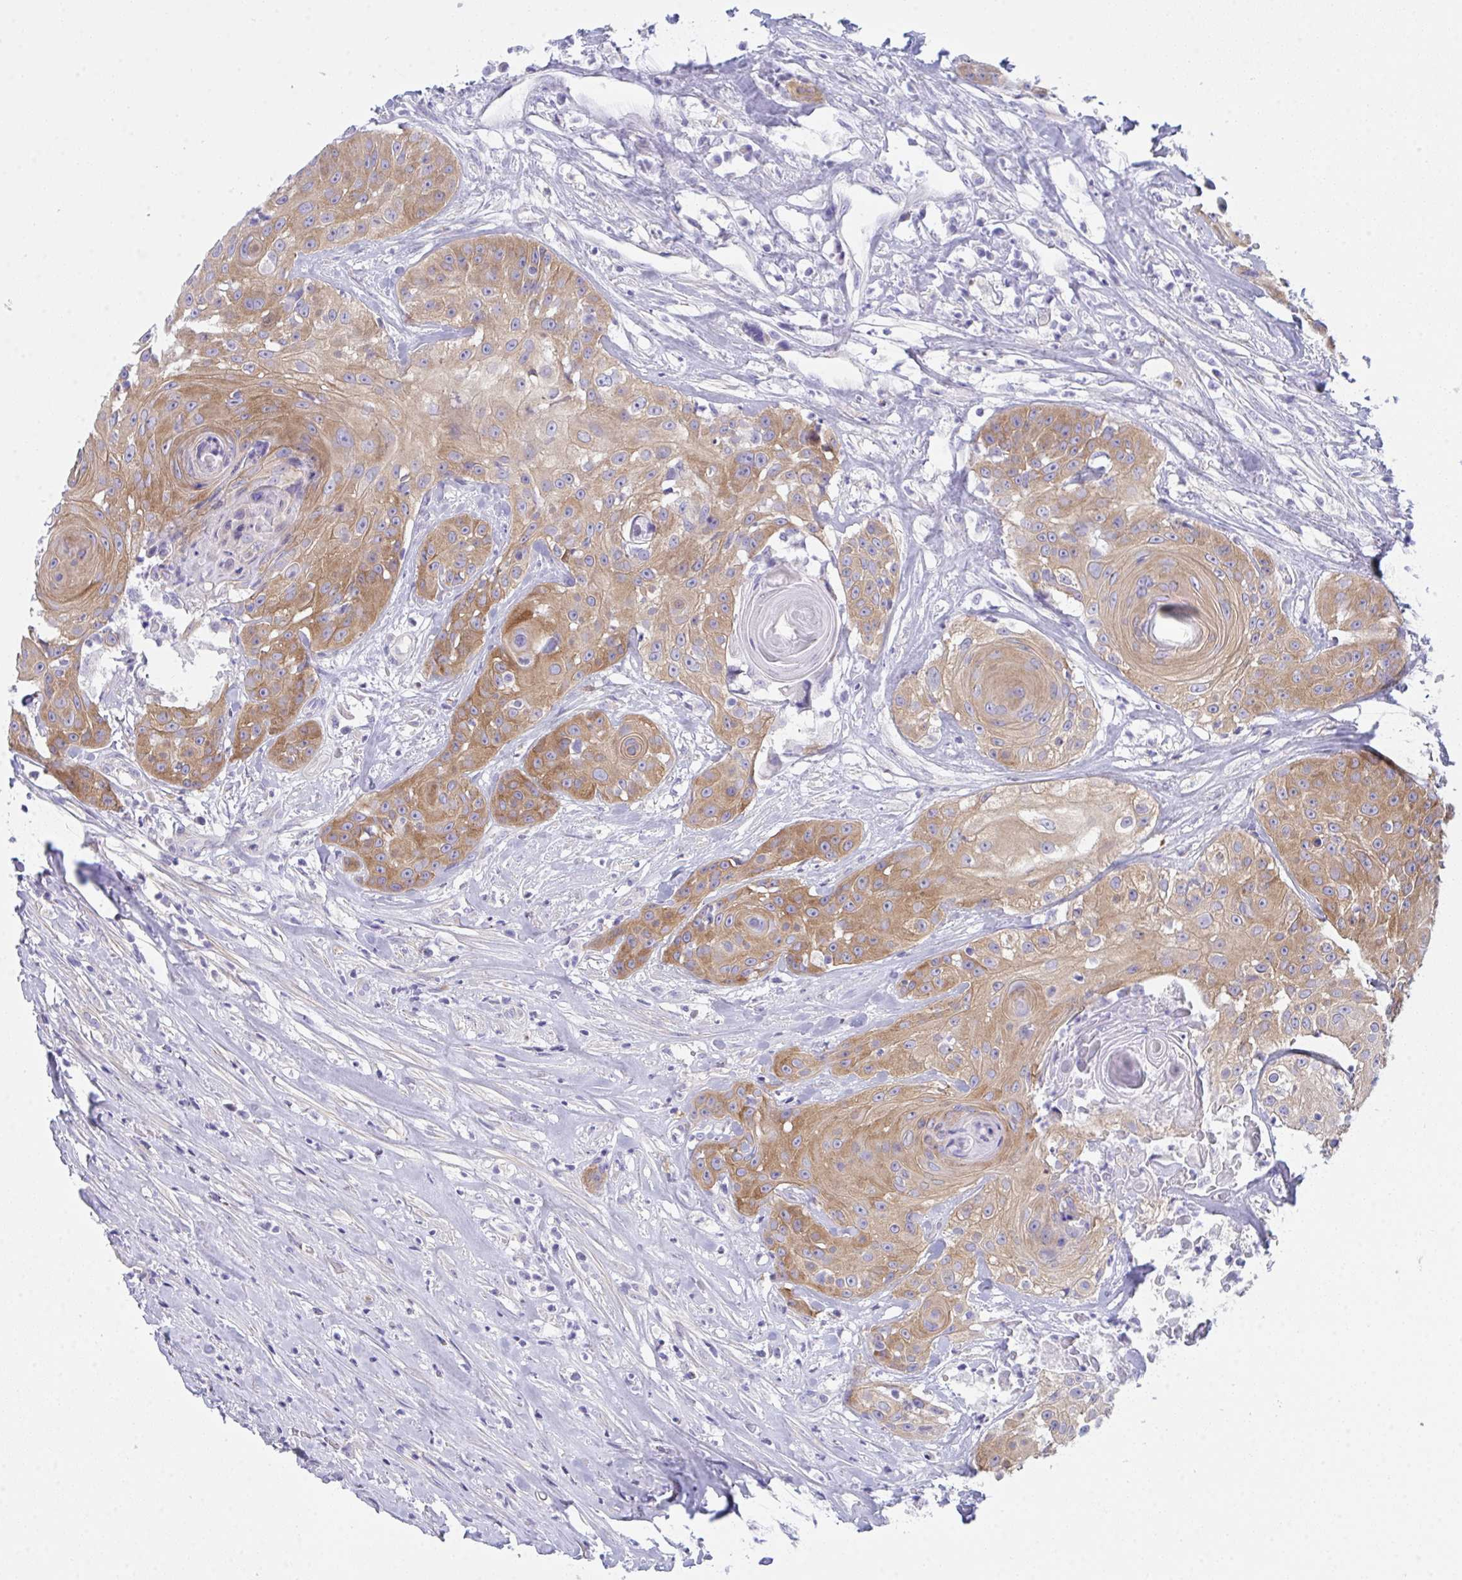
{"staining": {"intensity": "moderate", "quantity": ">75%", "location": "cytoplasmic/membranous"}, "tissue": "head and neck cancer", "cell_type": "Tumor cells", "image_type": "cancer", "snomed": [{"axis": "morphology", "description": "Squamous cell carcinoma, NOS"}, {"axis": "topography", "description": "Head-Neck"}], "caption": "Squamous cell carcinoma (head and neck) stained with DAB immunohistochemistry (IHC) exhibits medium levels of moderate cytoplasmic/membranous expression in approximately >75% of tumor cells.", "gene": "CEP170B", "patient": {"sex": "male", "age": 83}}